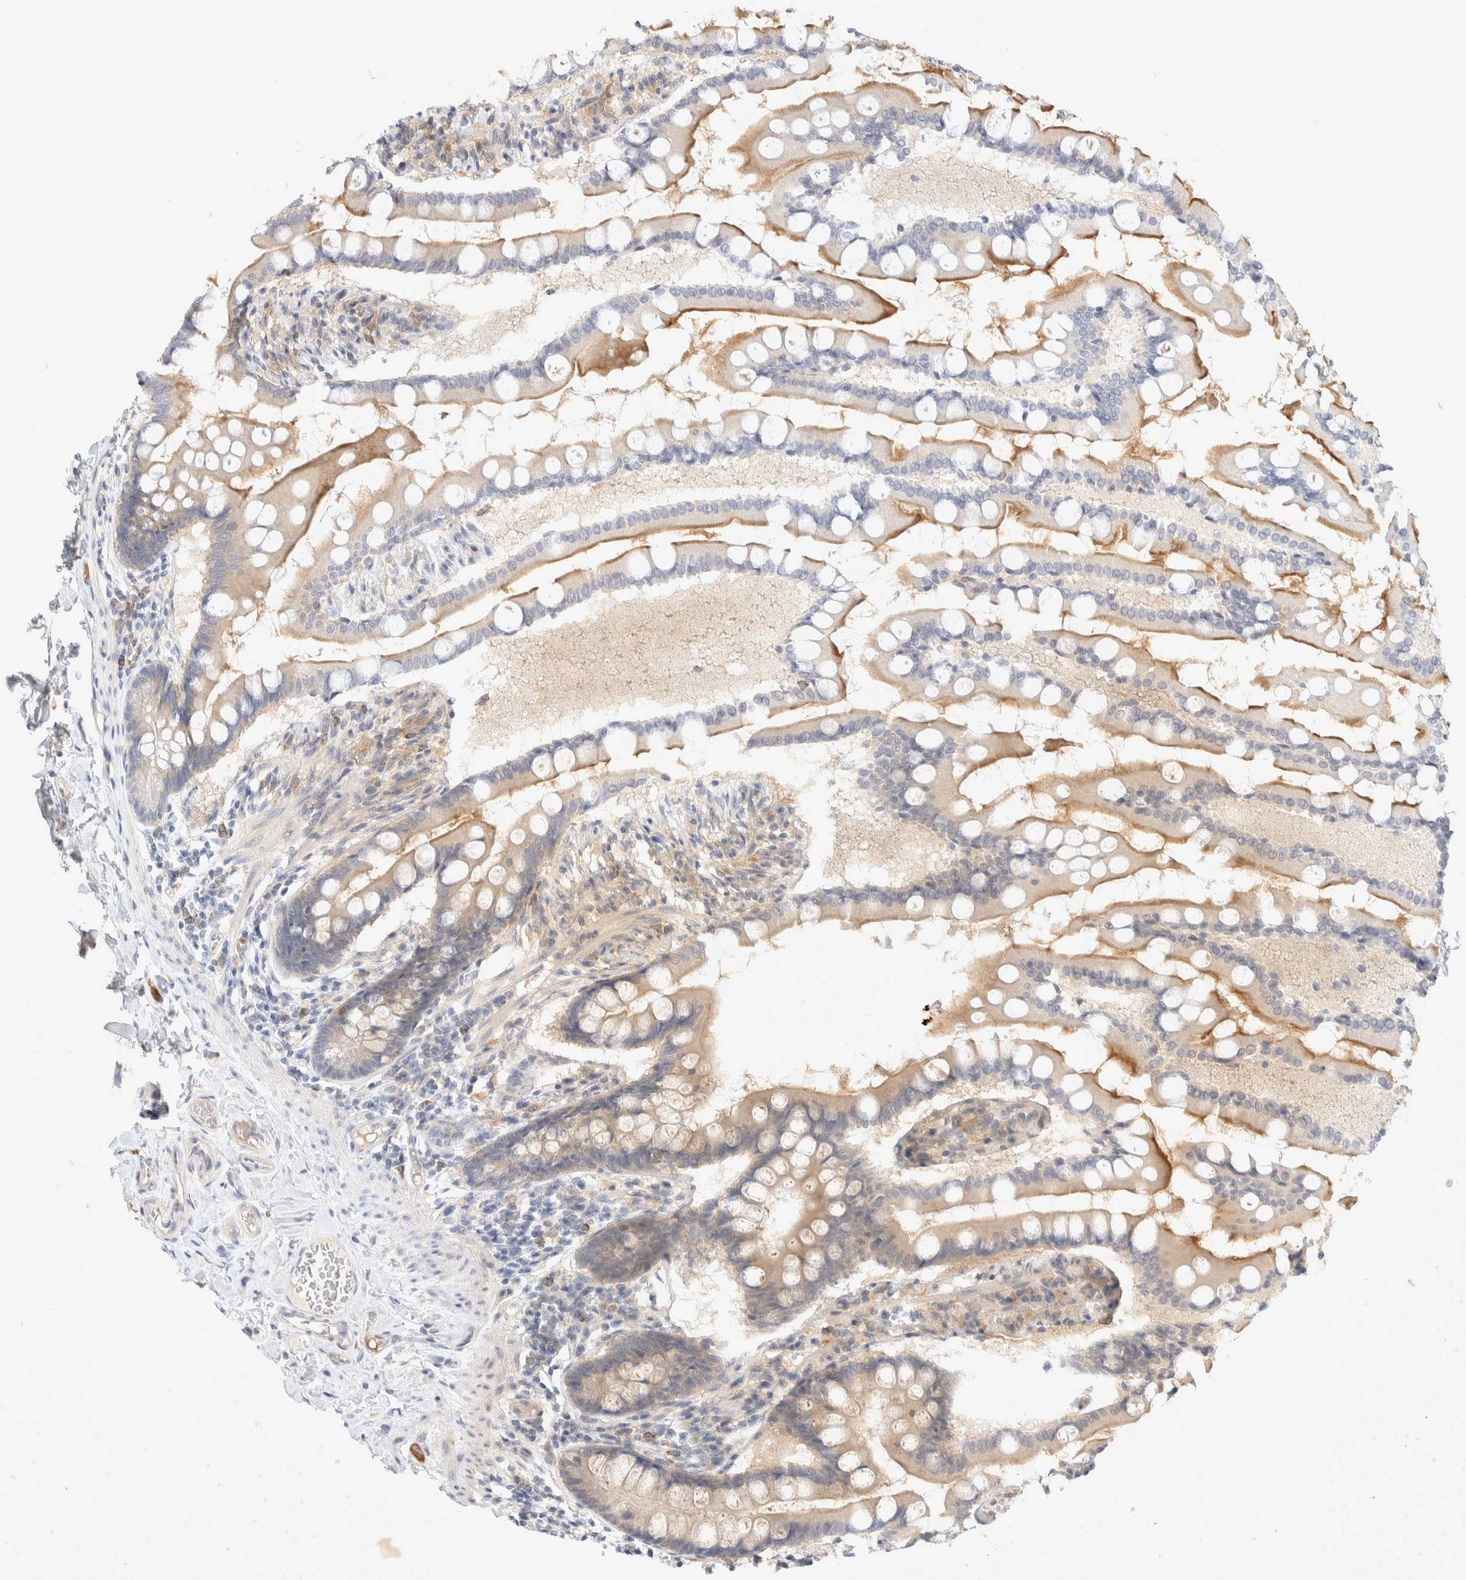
{"staining": {"intensity": "moderate", "quantity": "25%-75%", "location": "cytoplasmic/membranous"}, "tissue": "small intestine", "cell_type": "Glandular cells", "image_type": "normal", "snomed": [{"axis": "morphology", "description": "Normal tissue, NOS"}, {"axis": "topography", "description": "Small intestine"}], "caption": "Glandular cells demonstrate medium levels of moderate cytoplasmic/membranous positivity in approximately 25%-75% of cells in normal small intestine. The staining is performed using DAB brown chromogen to label protein expression. The nuclei are counter-stained blue using hematoxylin.", "gene": "EIF4G3", "patient": {"sex": "male", "age": 41}}